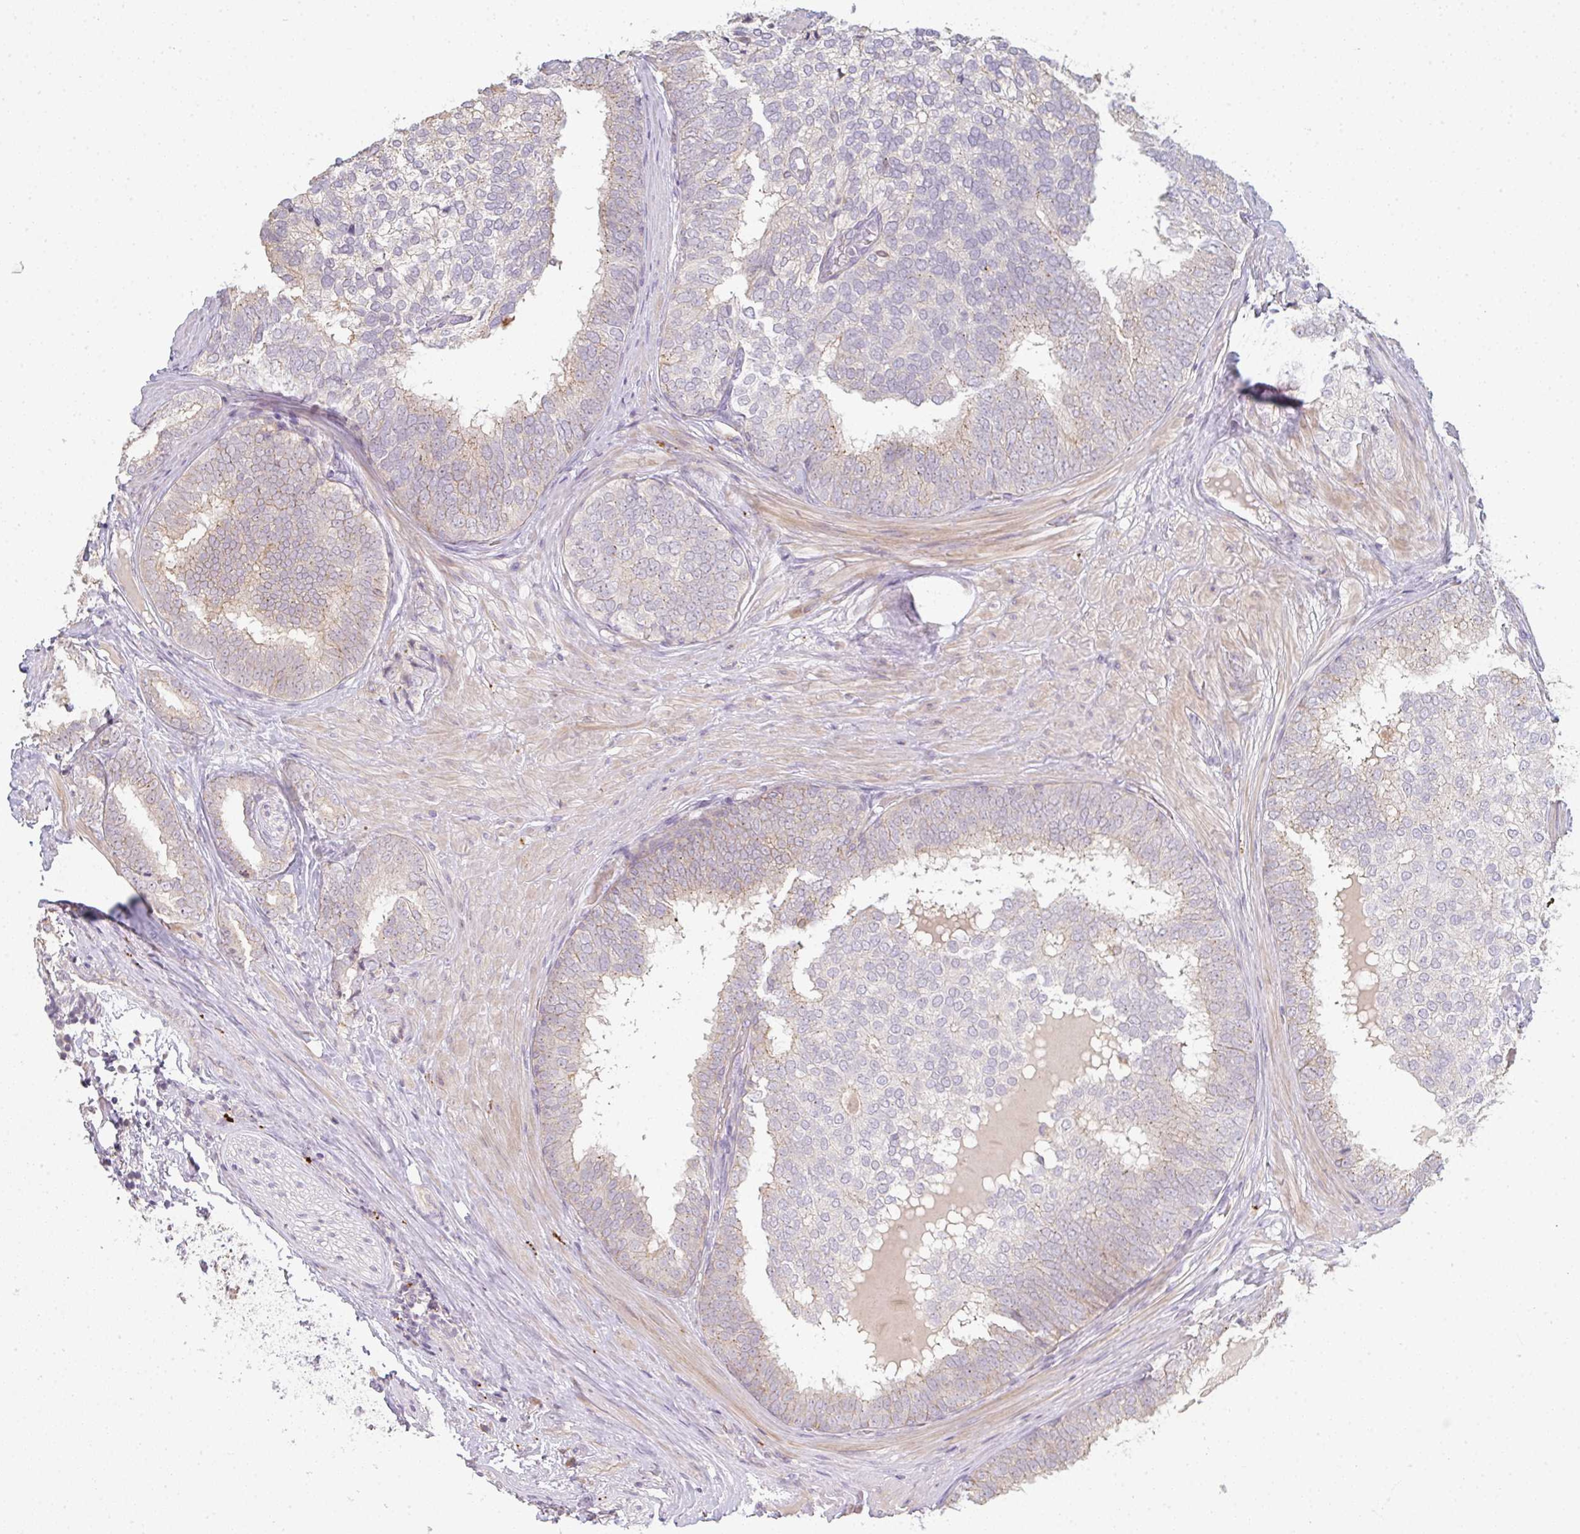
{"staining": {"intensity": "negative", "quantity": "none", "location": "none"}, "tissue": "prostate cancer", "cell_type": "Tumor cells", "image_type": "cancer", "snomed": [{"axis": "morphology", "description": "Adenocarcinoma, High grade"}, {"axis": "topography", "description": "Prostate"}], "caption": "DAB (3,3'-diaminobenzidine) immunohistochemical staining of human prostate high-grade adenocarcinoma exhibits no significant staining in tumor cells. Brightfield microscopy of immunohistochemistry (IHC) stained with DAB (3,3'-diaminobenzidine) (brown) and hematoxylin (blue), captured at high magnification.", "gene": "TMEM237", "patient": {"sex": "male", "age": 72}}